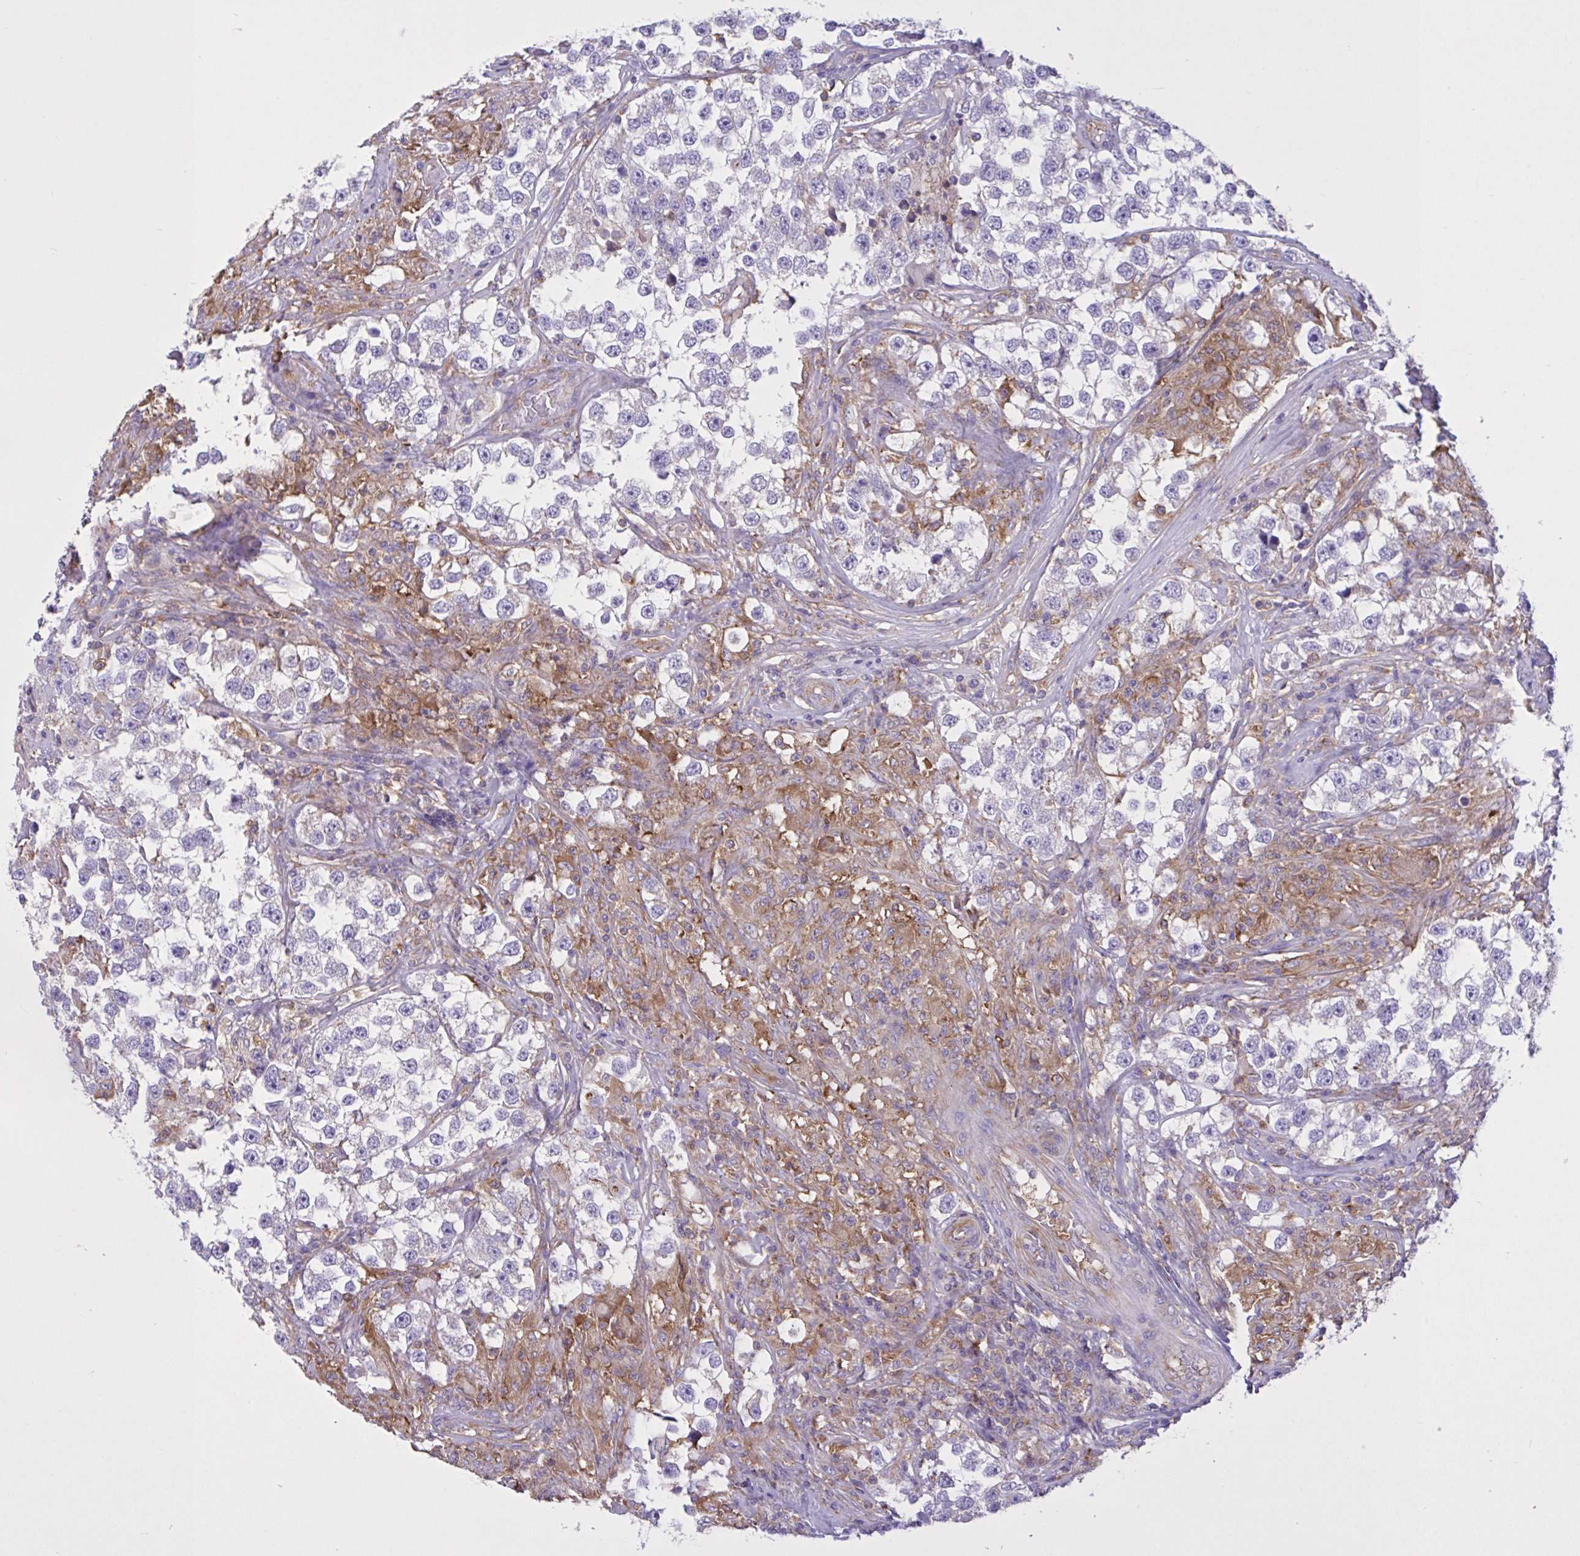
{"staining": {"intensity": "negative", "quantity": "none", "location": "none"}, "tissue": "testis cancer", "cell_type": "Tumor cells", "image_type": "cancer", "snomed": [{"axis": "morphology", "description": "Seminoma, NOS"}, {"axis": "topography", "description": "Testis"}], "caption": "Immunohistochemistry micrograph of human testis seminoma stained for a protein (brown), which exhibits no staining in tumor cells. (DAB (3,3'-diaminobenzidine) IHC, high magnification).", "gene": "OR51M1", "patient": {"sex": "male", "age": 46}}